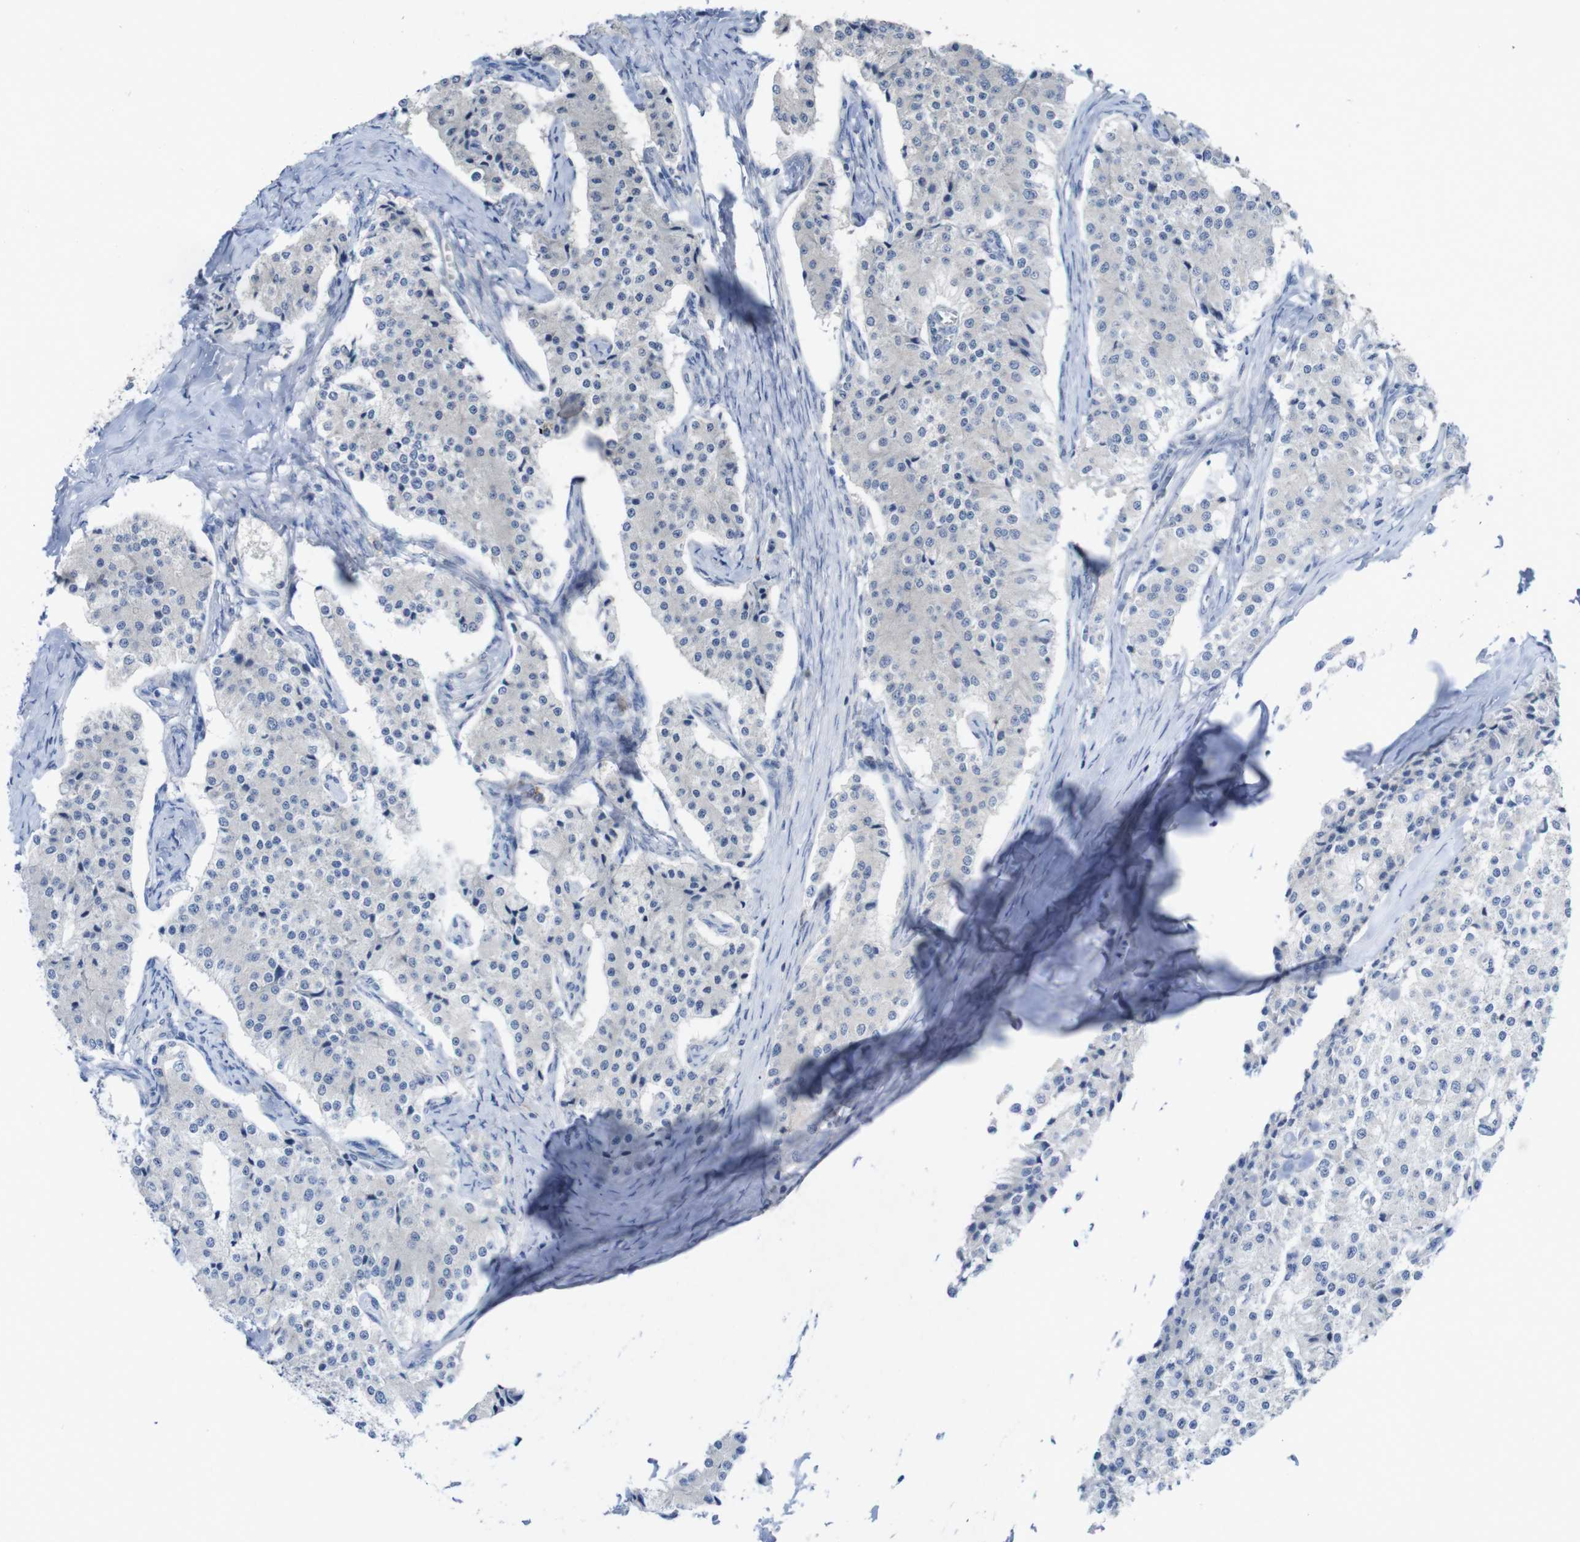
{"staining": {"intensity": "negative", "quantity": "none", "location": "none"}, "tissue": "carcinoid", "cell_type": "Tumor cells", "image_type": "cancer", "snomed": [{"axis": "morphology", "description": "Carcinoid, malignant, NOS"}, {"axis": "topography", "description": "Colon"}], "caption": "The photomicrograph reveals no significant expression in tumor cells of malignant carcinoid.", "gene": "SLAMF7", "patient": {"sex": "female", "age": 52}}